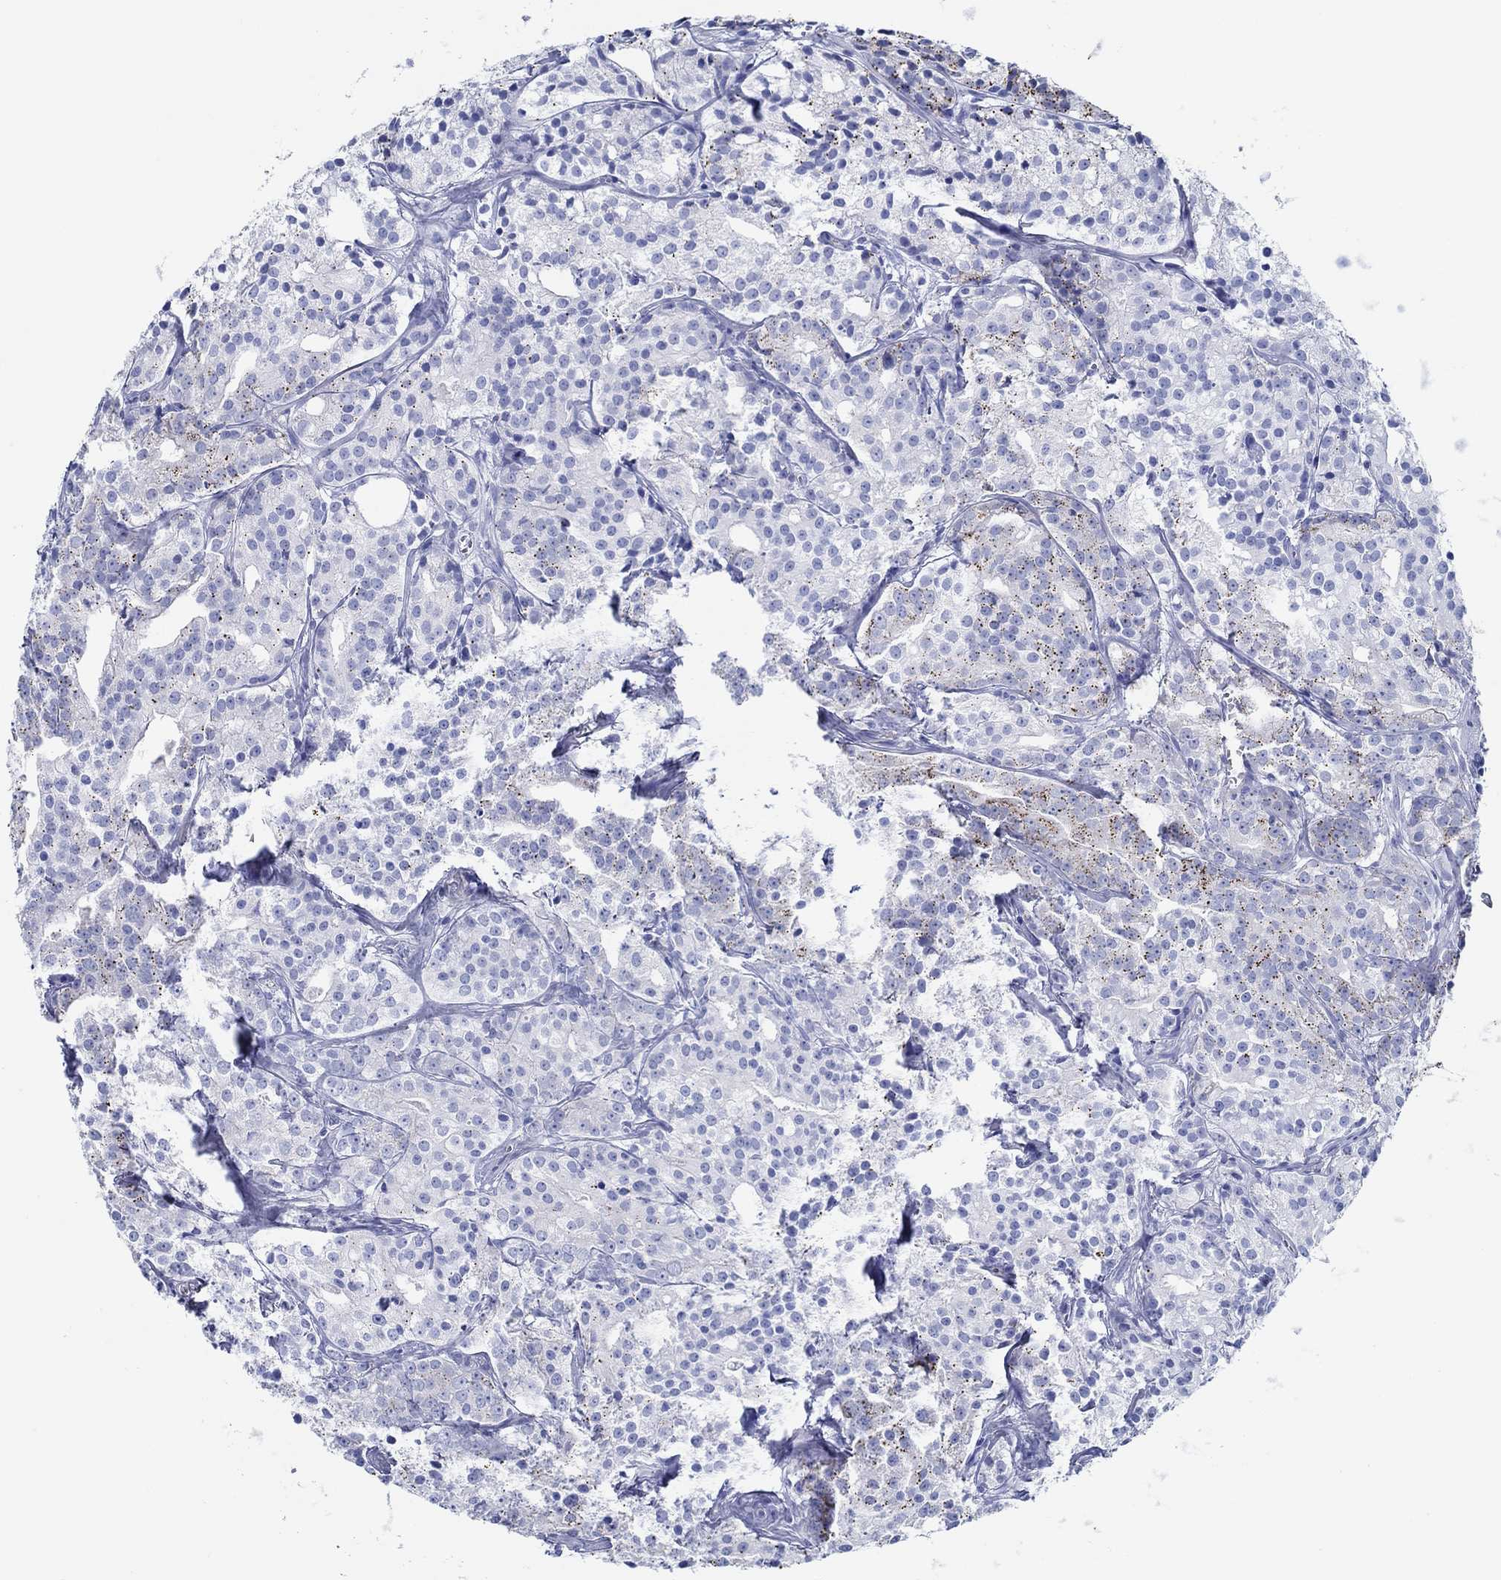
{"staining": {"intensity": "negative", "quantity": "none", "location": "none"}, "tissue": "prostate cancer", "cell_type": "Tumor cells", "image_type": "cancer", "snomed": [{"axis": "morphology", "description": "Adenocarcinoma, Medium grade"}, {"axis": "topography", "description": "Prostate"}], "caption": "A photomicrograph of human prostate cancer (medium-grade adenocarcinoma) is negative for staining in tumor cells. (IHC, brightfield microscopy, high magnification).", "gene": "IGFBP6", "patient": {"sex": "male", "age": 74}}